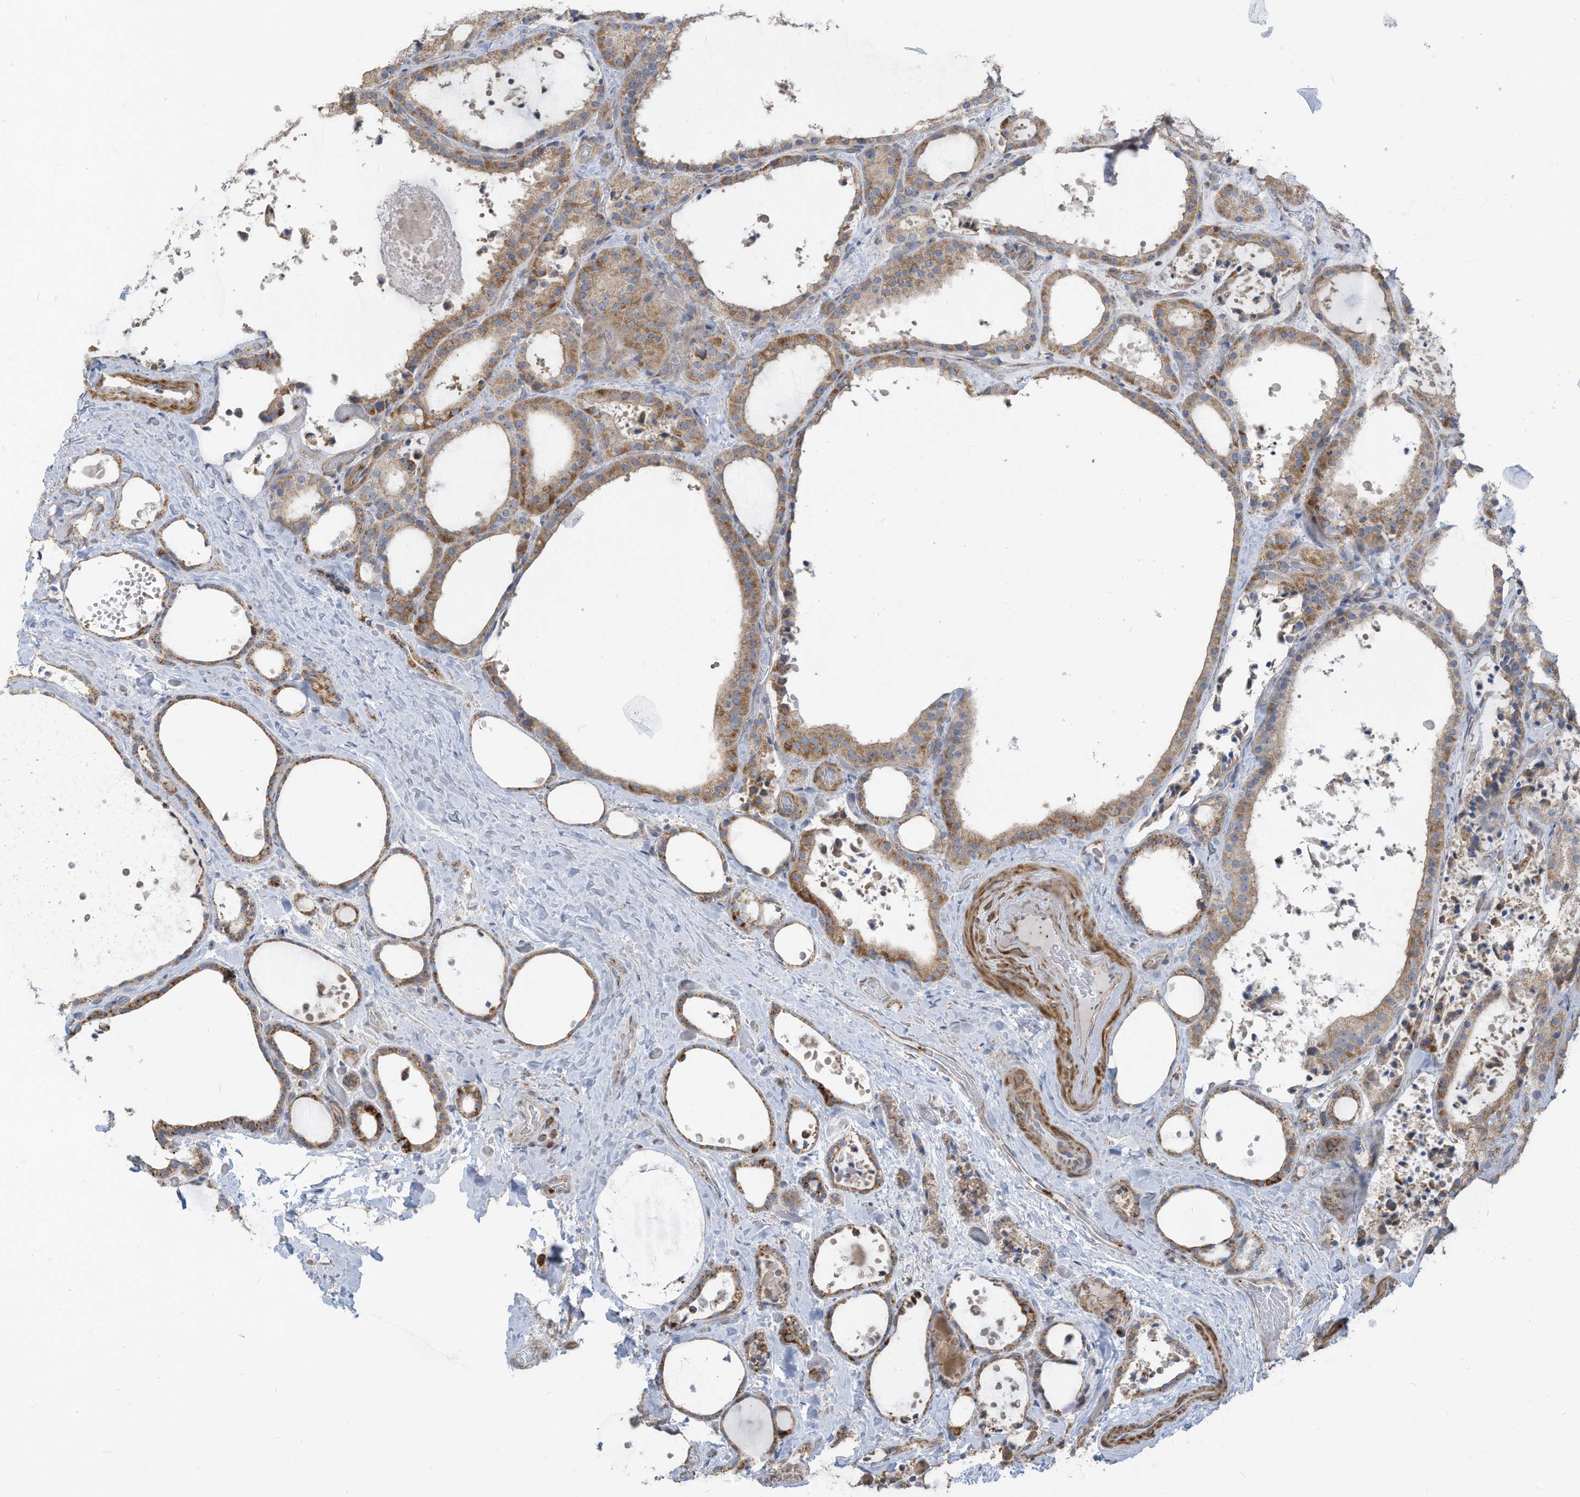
{"staining": {"intensity": "moderate", "quantity": ">75%", "location": "cytoplasmic/membranous"}, "tissue": "thyroid cancer", "cell_type": "Tumor cells", "image_type": "cancer", "snomed": [{"axis": "morphology", "description": "Papillary adenocarcinoma, NOS"}, {"axis": "topography", "description": "Thyroid gland"}], "caption": "A medium amount of moderate cytoplasmic/membranous positivity is present in about >75% of tumor cells in thyroid cancer (papillary adenocarcinoma) tissue.", "gene": "GTPBP2", "patient": {"sex": "male", "age": 77}}